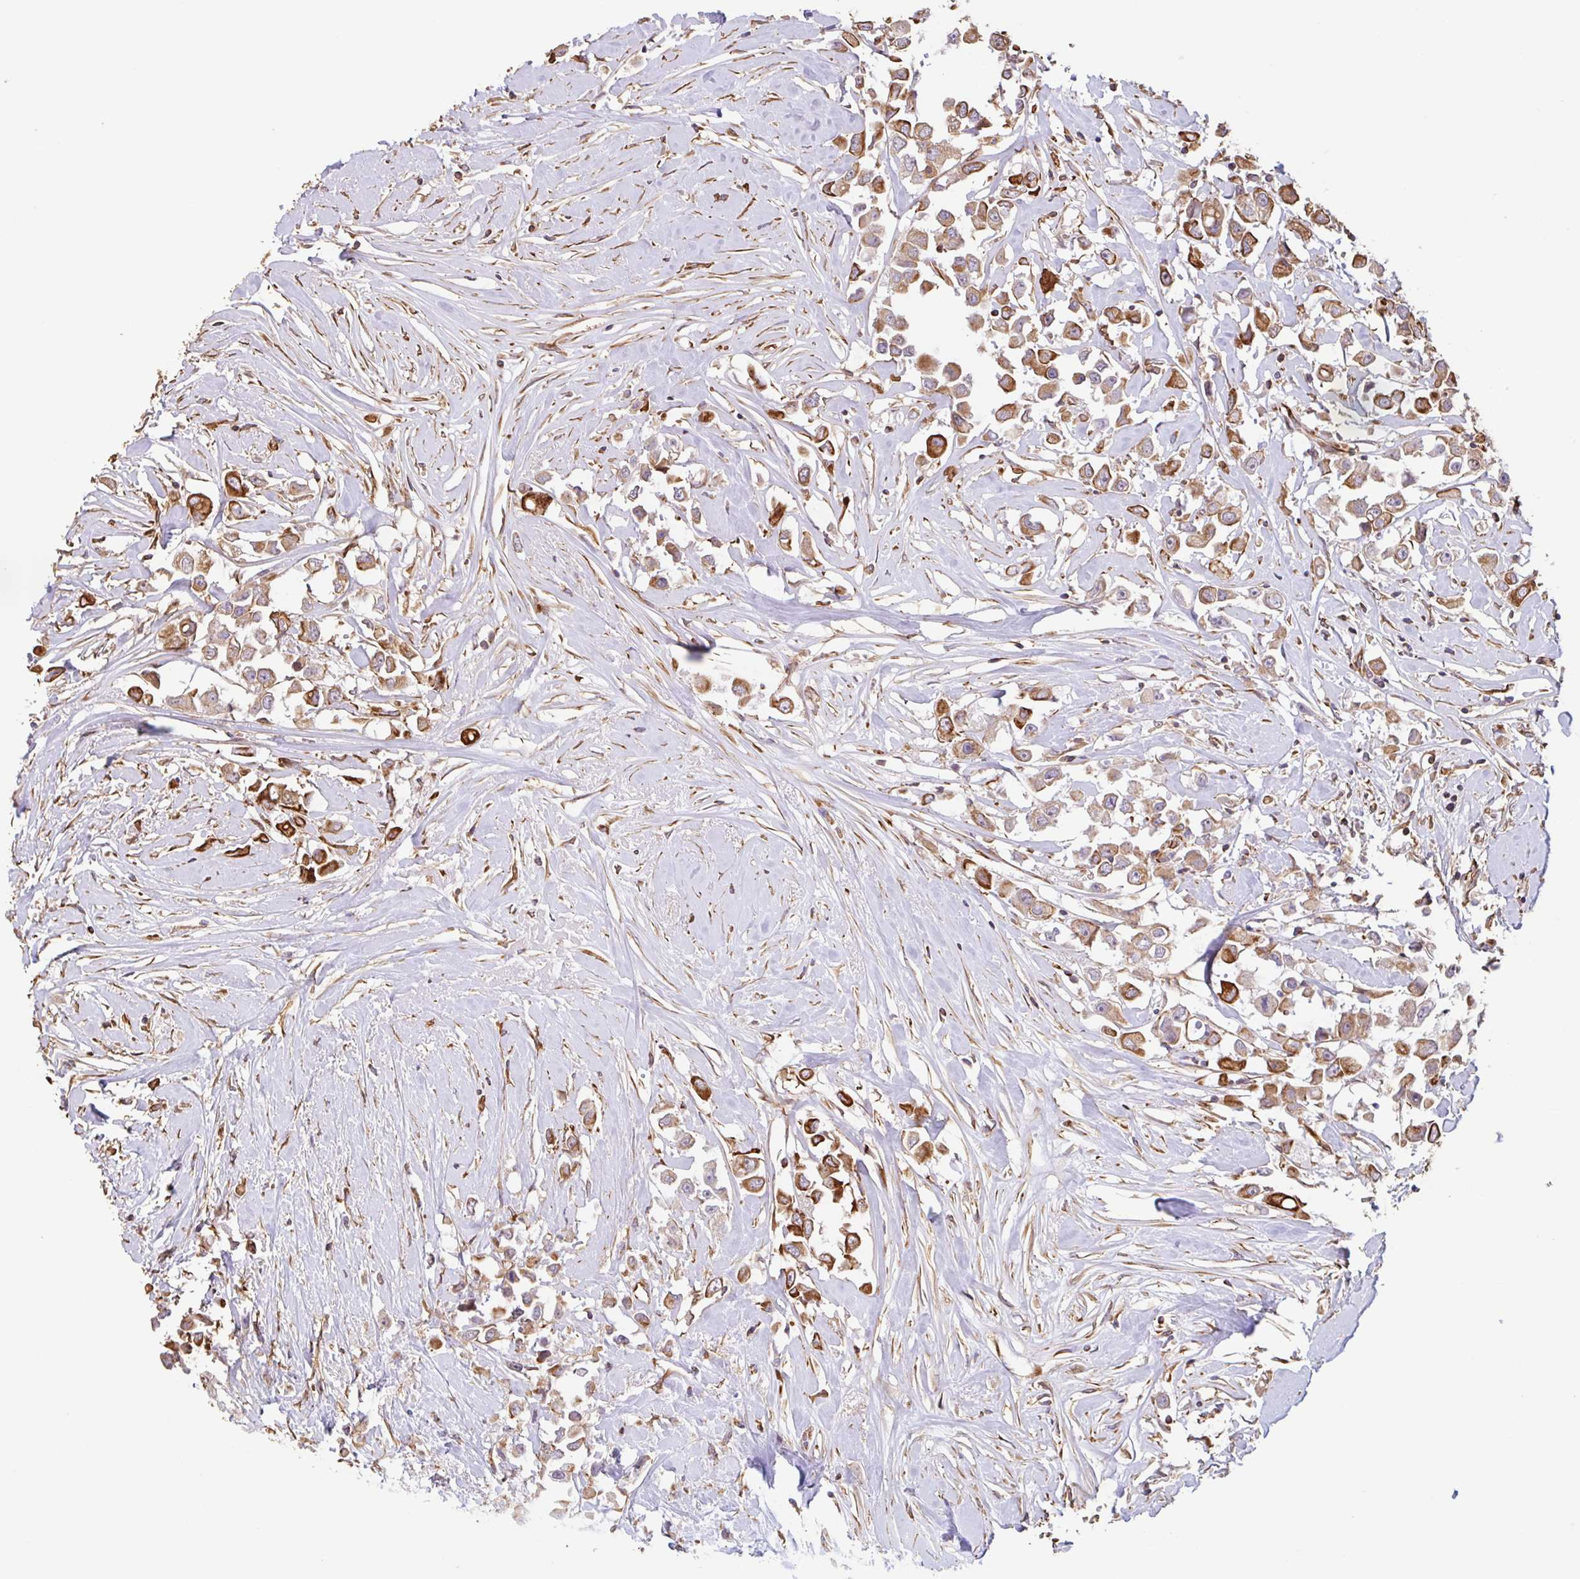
{"staining": {"intensity": "moderate", "quantity": ">75%", "location": "cytoplasmic/membranous"}, "tissue": "breast cancer", "cell_type": "Tumor cells", "image_type": "cancer", "snomed": [{"axis": "morphology", "description": "Duct carcinoma"}, {"axis": "topography", "description": "Breast"}], "caption": "Moderate cytoplasmic/membranous positivity for a protein is appreciated in approximately >75% of tumor cells of breast cancer (infiltrating ductal carcinoma) using immunohistochemistry (IHC).", "gene": "ZNF790", "patient": {"sex": "female", "age": 61}}